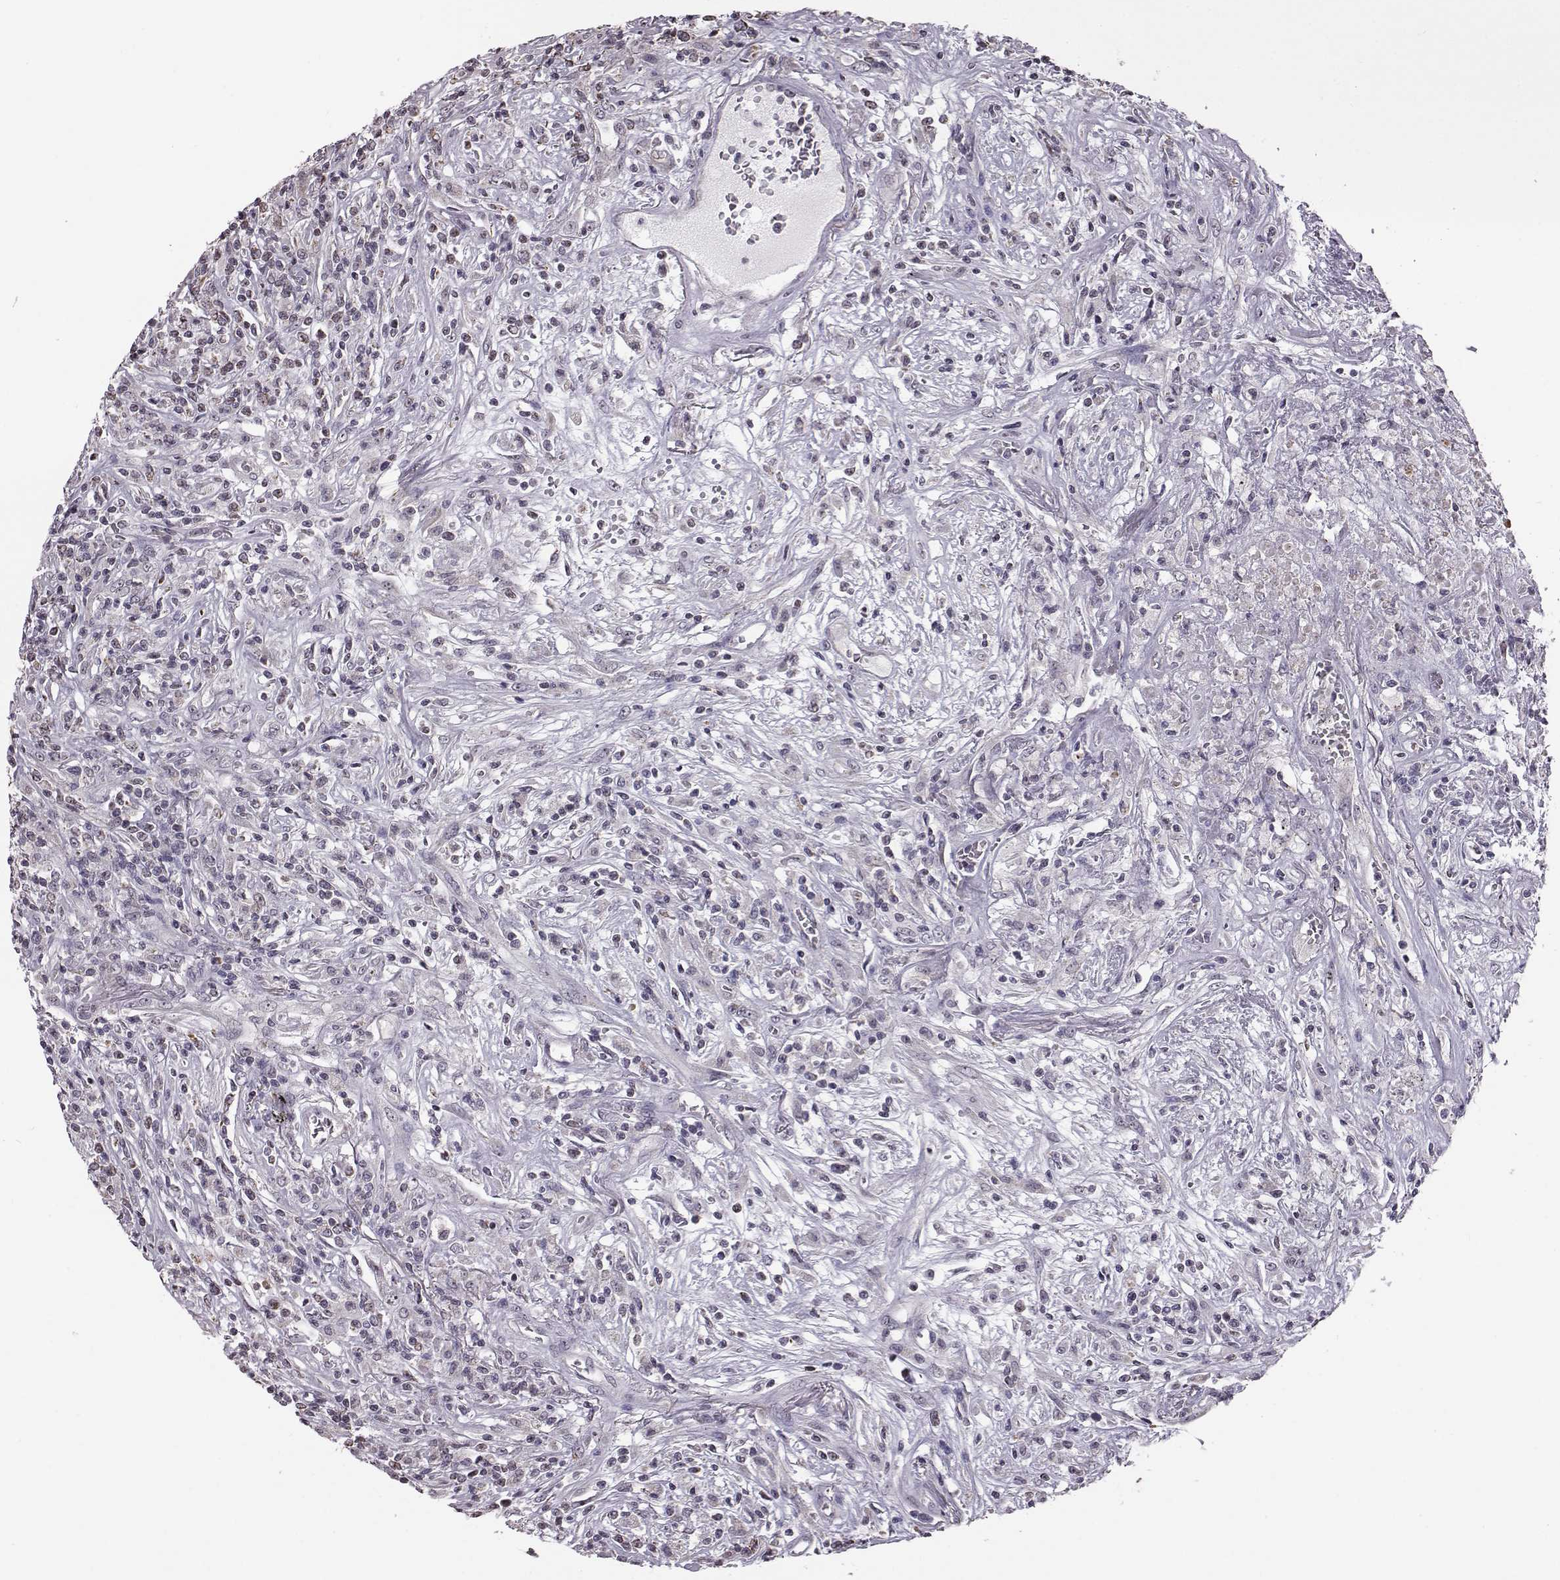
{"staining": {"intensity": "weak", "quantity": "<25%", "location": "cytoplasmic/membranous,nuclear"}, "tissue": "lymphoma", "cell_type": "Tumor cells", "image_type": "cancer", "snomed": [{"axis": "morphology", "description": "Malignant lymphoma, non-Hodgkin's type, High grade"}, {"axis": "topography", "description": "Lung"}], "caption": "The micrograph reveals no significant expression in tumor cells of lymphoma.", "gene": "ALDH3A1", "patient": {"sex": "male", "age": 79}}